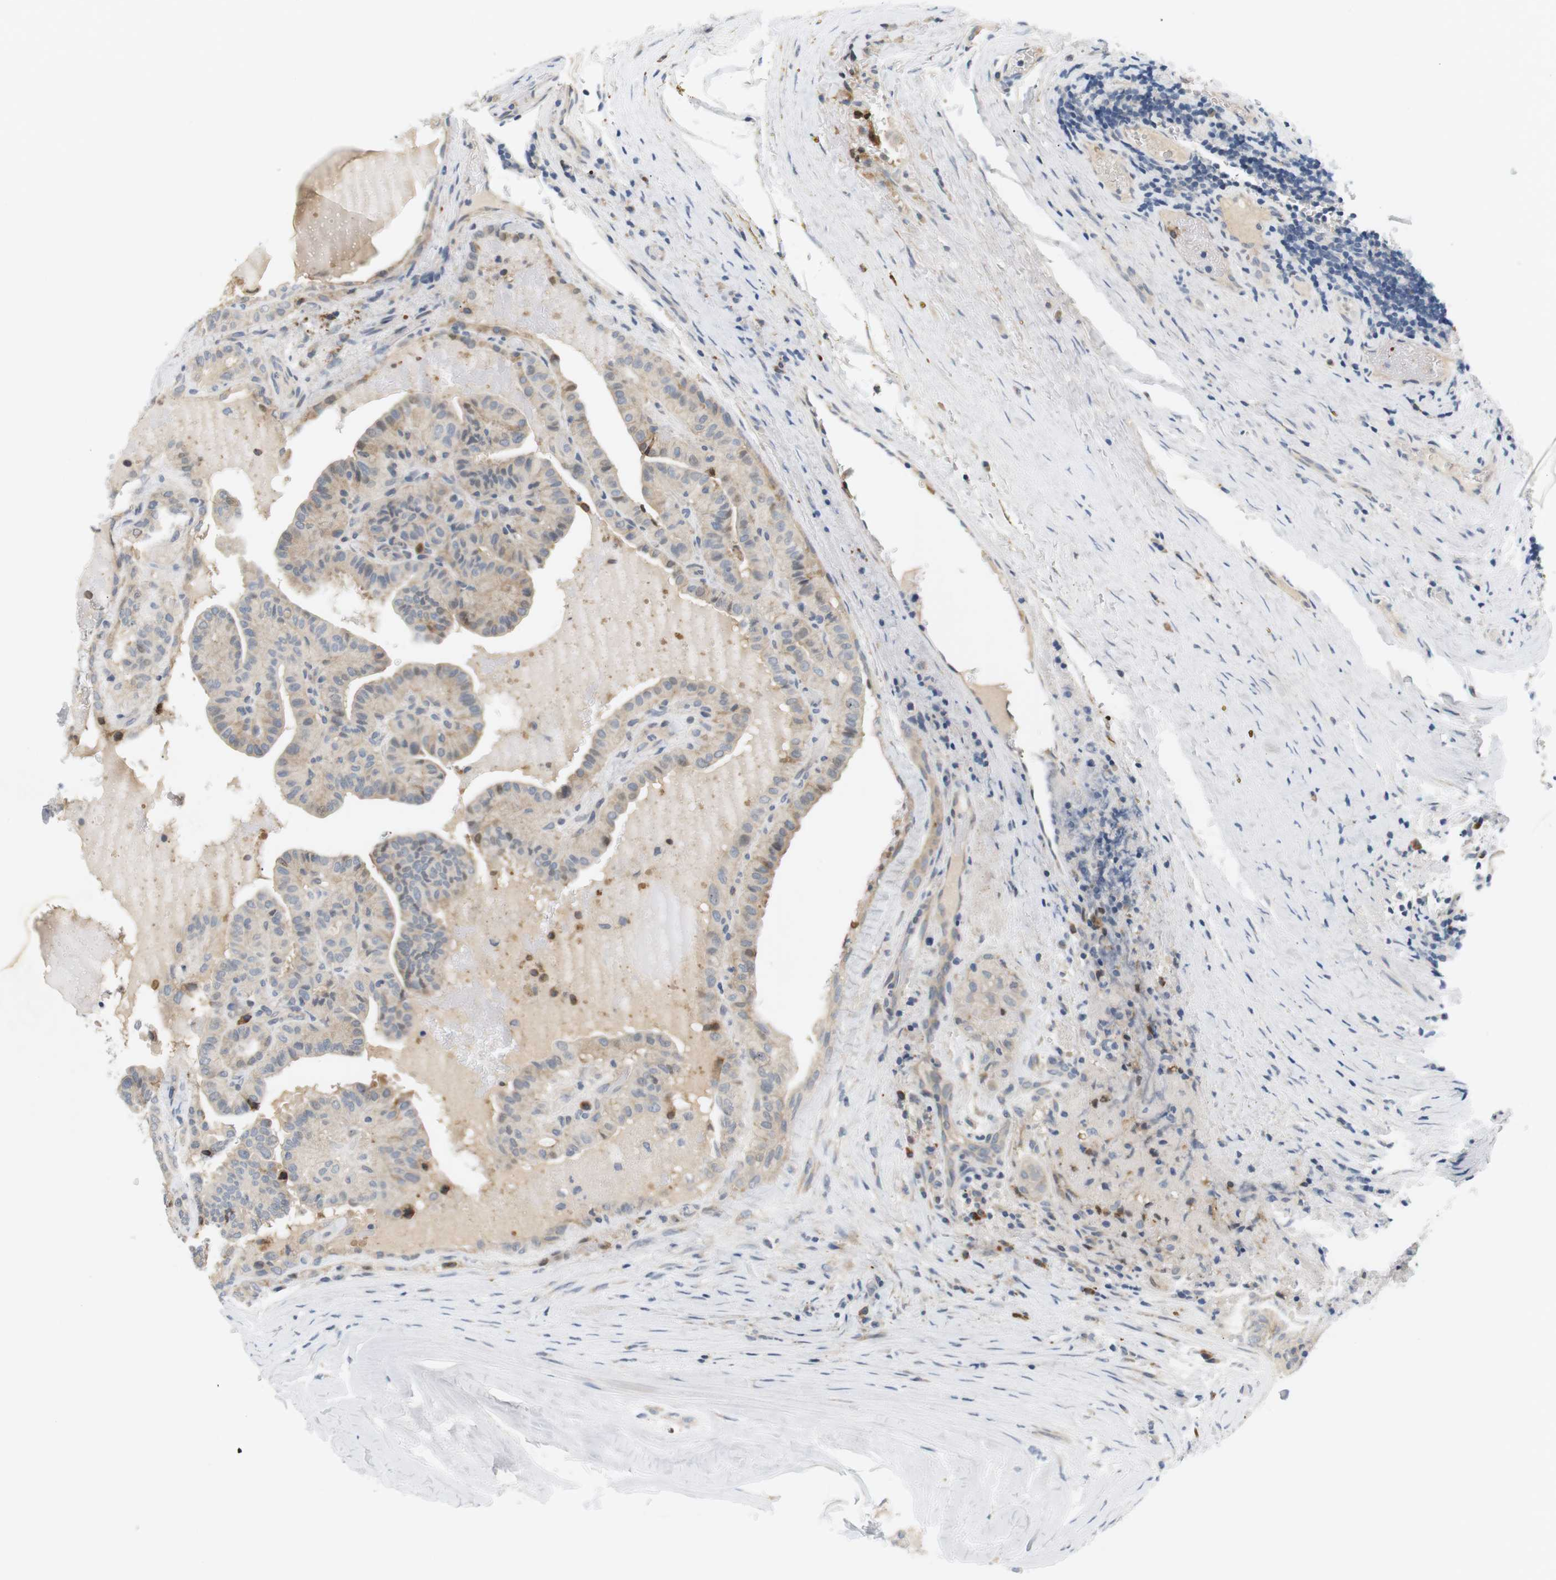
{"staining": {"intensity": "weak", "quantity": "25%-75%", "location": "cytoplasmic/membranous"}, "tissue": "thyroid cancer", "cell_type": "Tumor cells", "image_type": "cancer", "snomed": [{"axis": "morphology", "description": "Papillary adenocarcinoma, NOS"}, {"axis": "topography", "description": "Thyroid gland"}], "caption": "Immunohistochemistry (DAB) staining of papillary adenocarcinoma (thyroid) demonstrates weak cytoplasmic/membranous protein staining in approximately 25%-75% of tumor cells.", "gene": "EVA1C", "patient": {"sex": "male", "age": 77}}